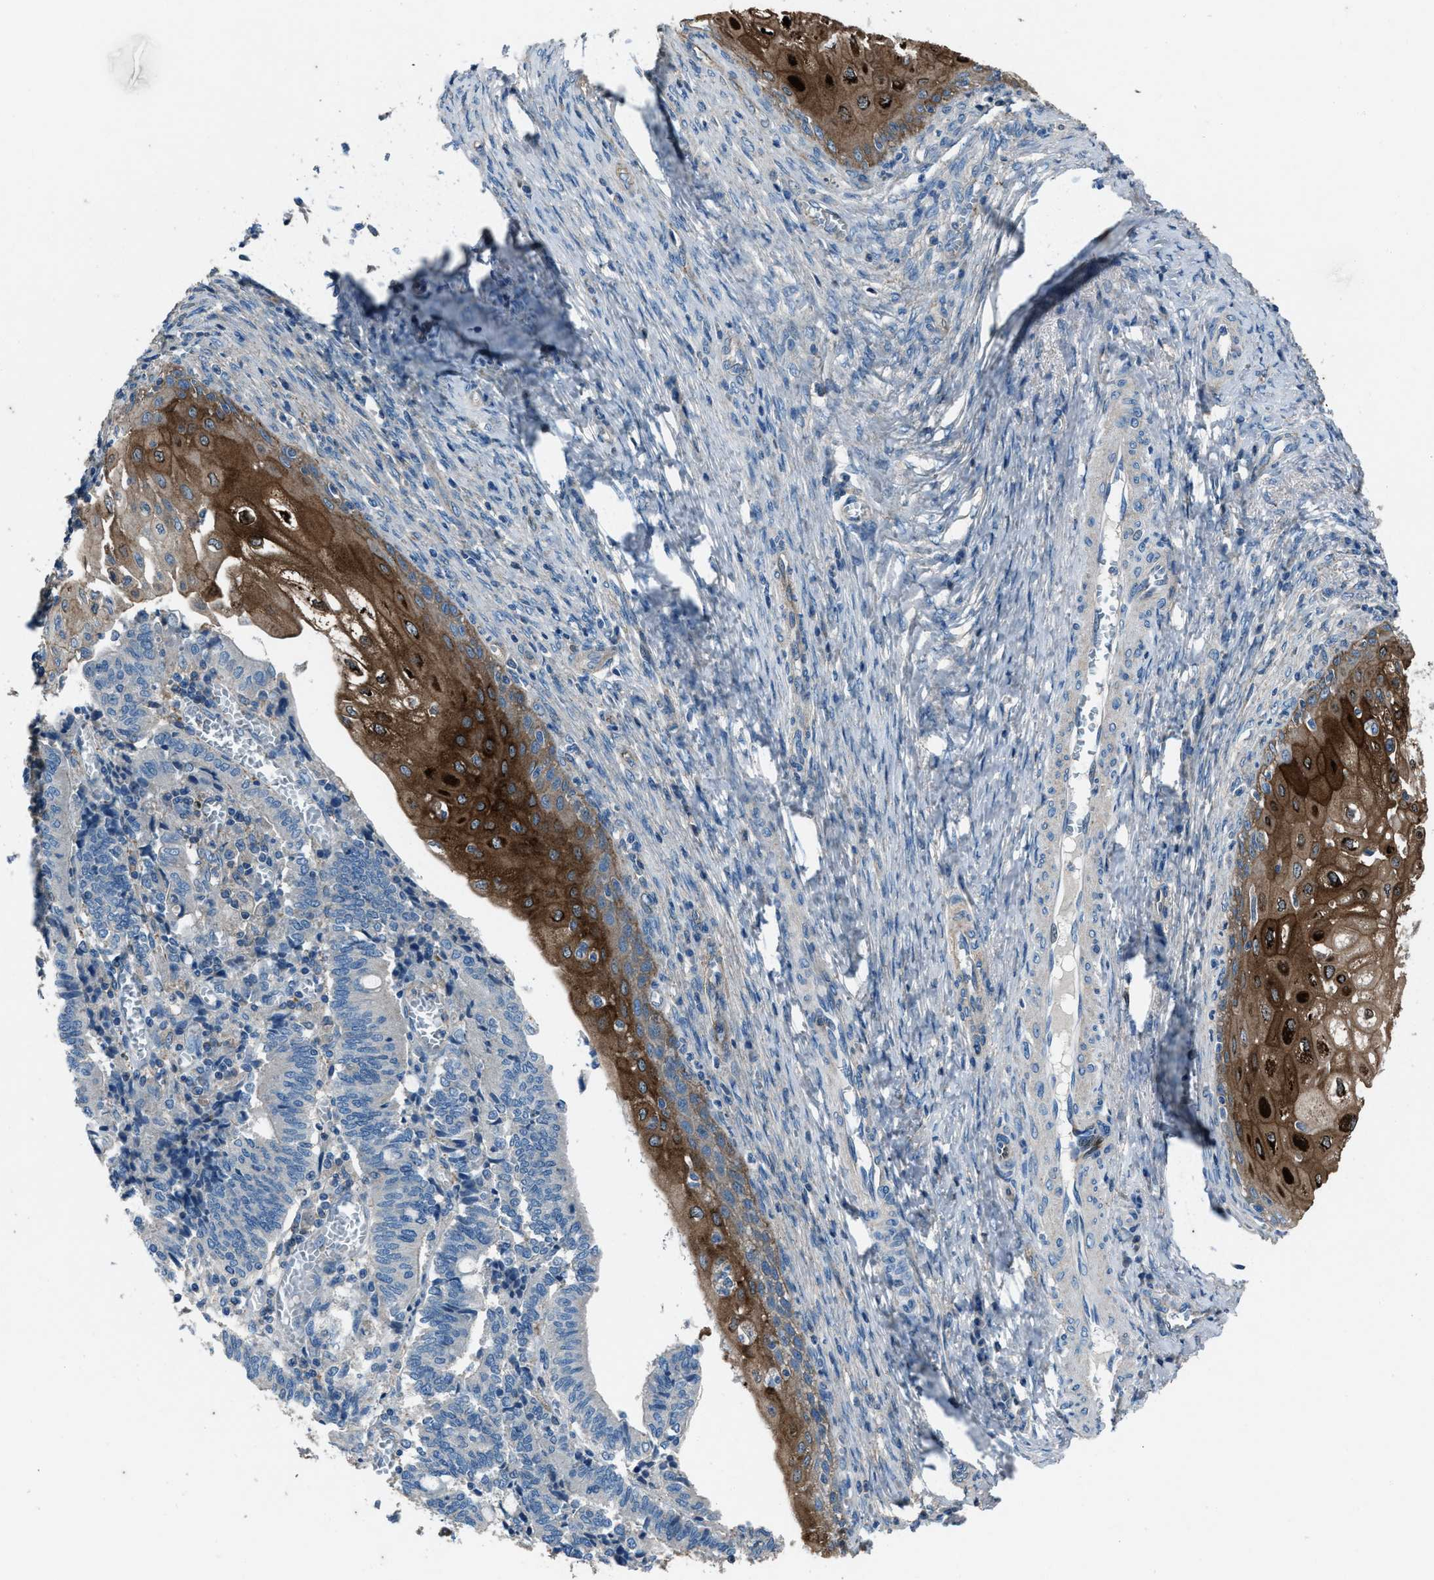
{"staining": {"intensity": "negative", "quantity": "none", "location": "none"}, "tissue": "cervical cancer", "cell_type": "Tumor cells", "image_type": "cancer", "snomed": [{"axis": "morphology", "description": "Adenocarcinoma, NOS"}, {"axis": "topography", "description": "Cervix"}], "caption": "This is an IHC histopathology image of human cervical adenocarcinoma. There is no expression in tumor cells.", "gene": "SVIL", "patient": {"sex": "female", "age": 44}}